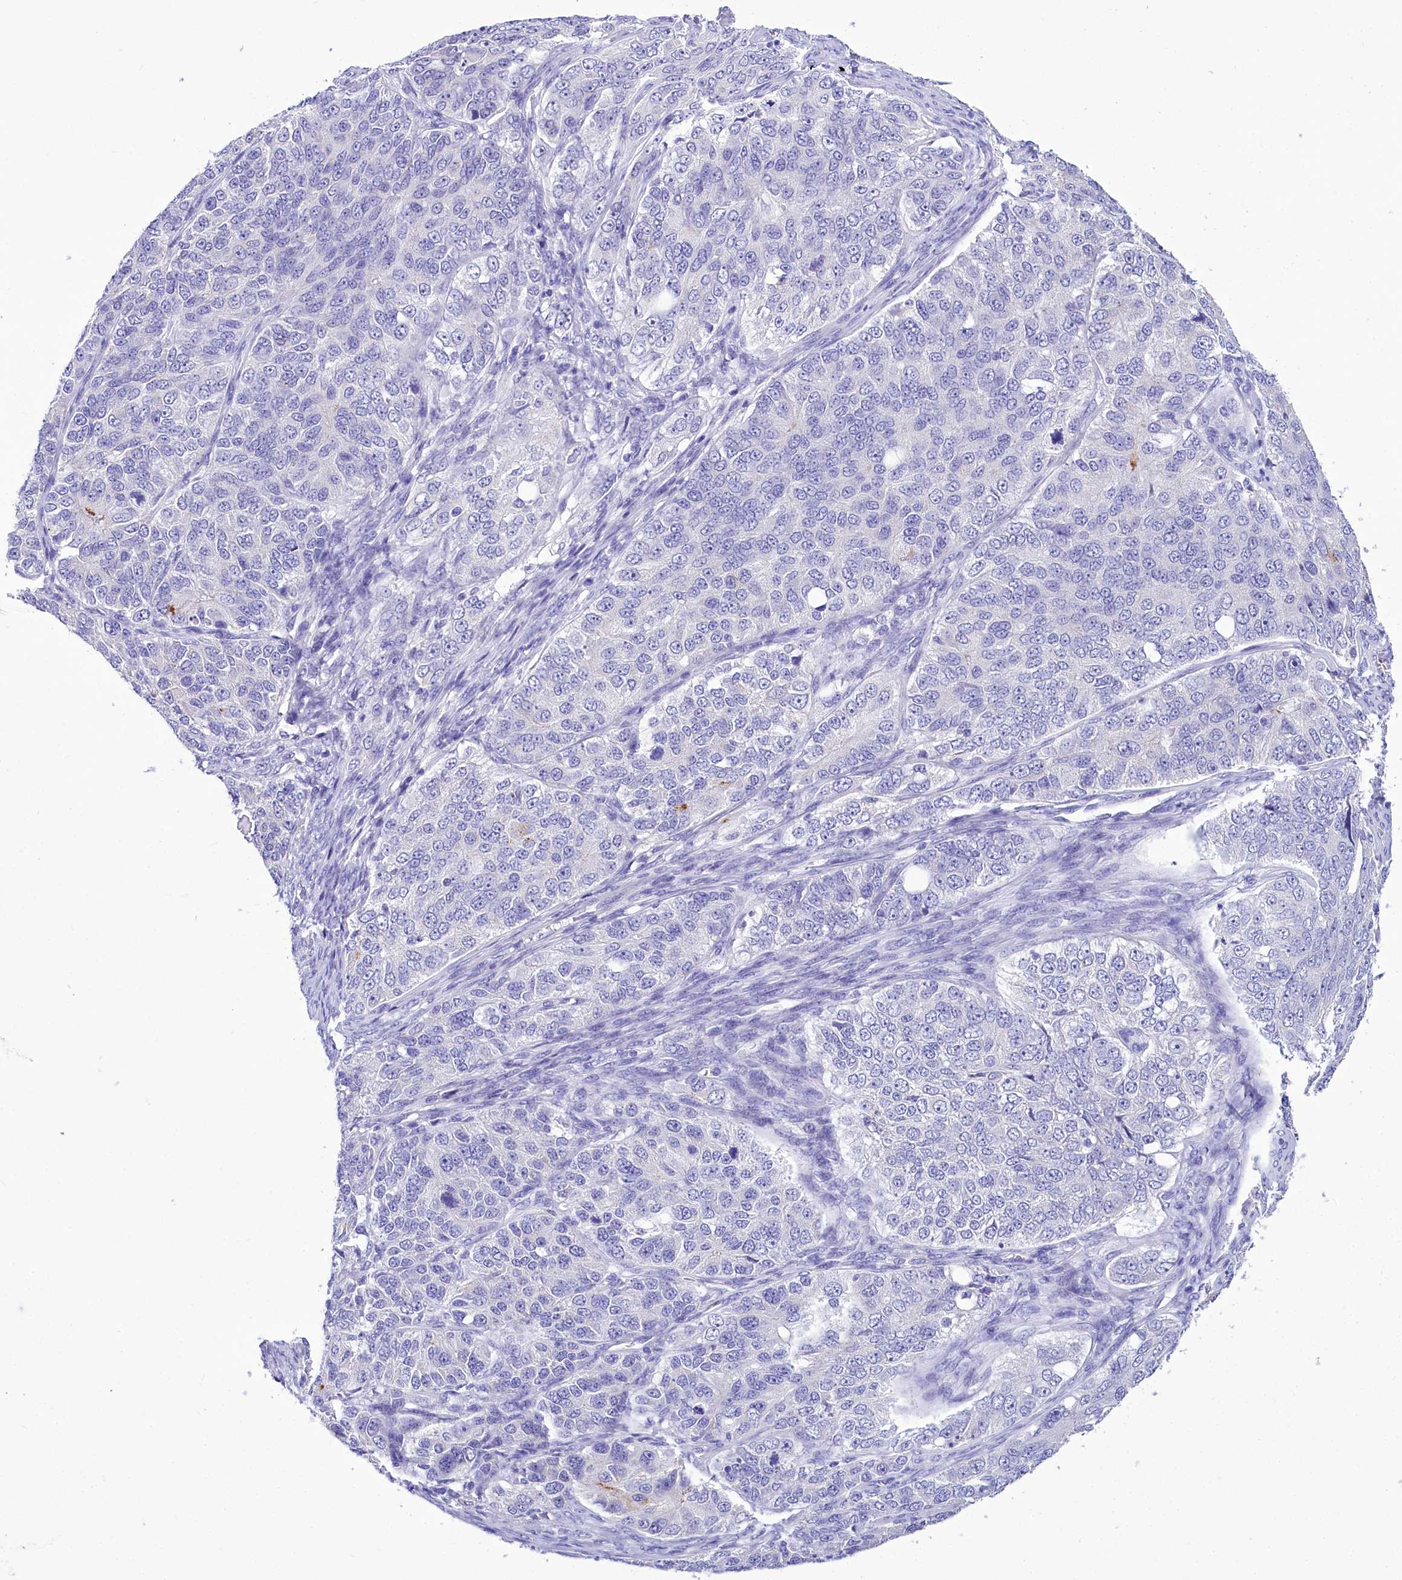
{"staining": {"intensity": "negative", "quantity": "none", "location": "none"}, "tissue": "ovarian cancer", "cell_type": "Tumor cells", "image_type": "cancer", "snomed": [{"axis": "morphology", "description": "Carcinoma, endometroid"}, {"axis": "topography", "description": "Ovary"}], "caption": "Immunohistochemistry of ovarian cancer demonstrates no expression in tumor cells.", "gene": "TTC36", "patient": {"sex": "female", "age": 51}}